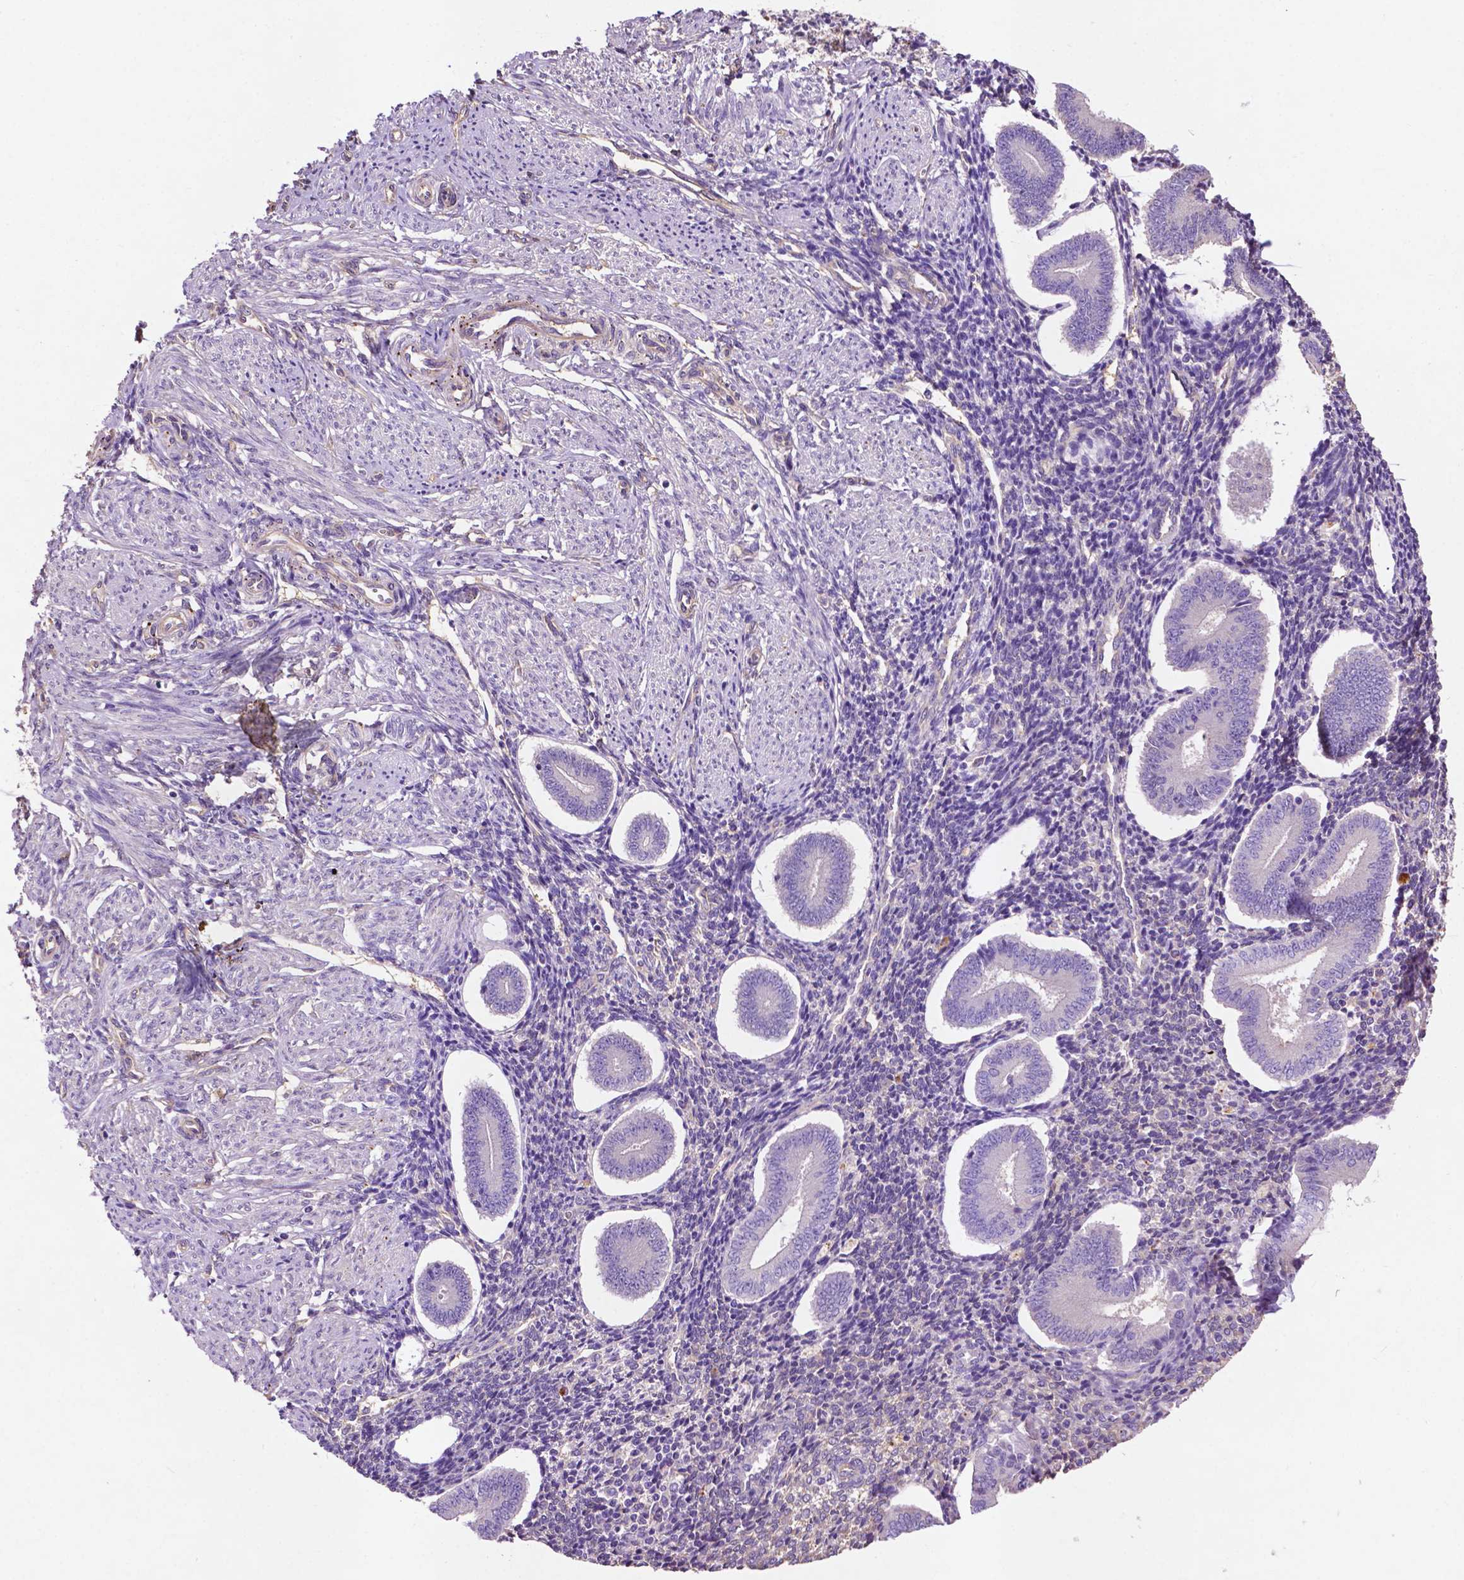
{"staining": {"intensity": "negative", "quantity": "none", "location": "none"}, "tissue": "endometrium", "cell_type": "Cells in endometrial stroma", "image_type": "normal", "snomed": [{"axis": "morphology", "description": "Normal tissue, NOS"}, {"axis": "topography", "description": "Endometrium"}], "caption": "This is an IHC histopathology image of normal endometrium. There is no staining in cells in endometrial stroma.", "gene": "GDPD5", "patient": {"sex": "female", "age": 40}}